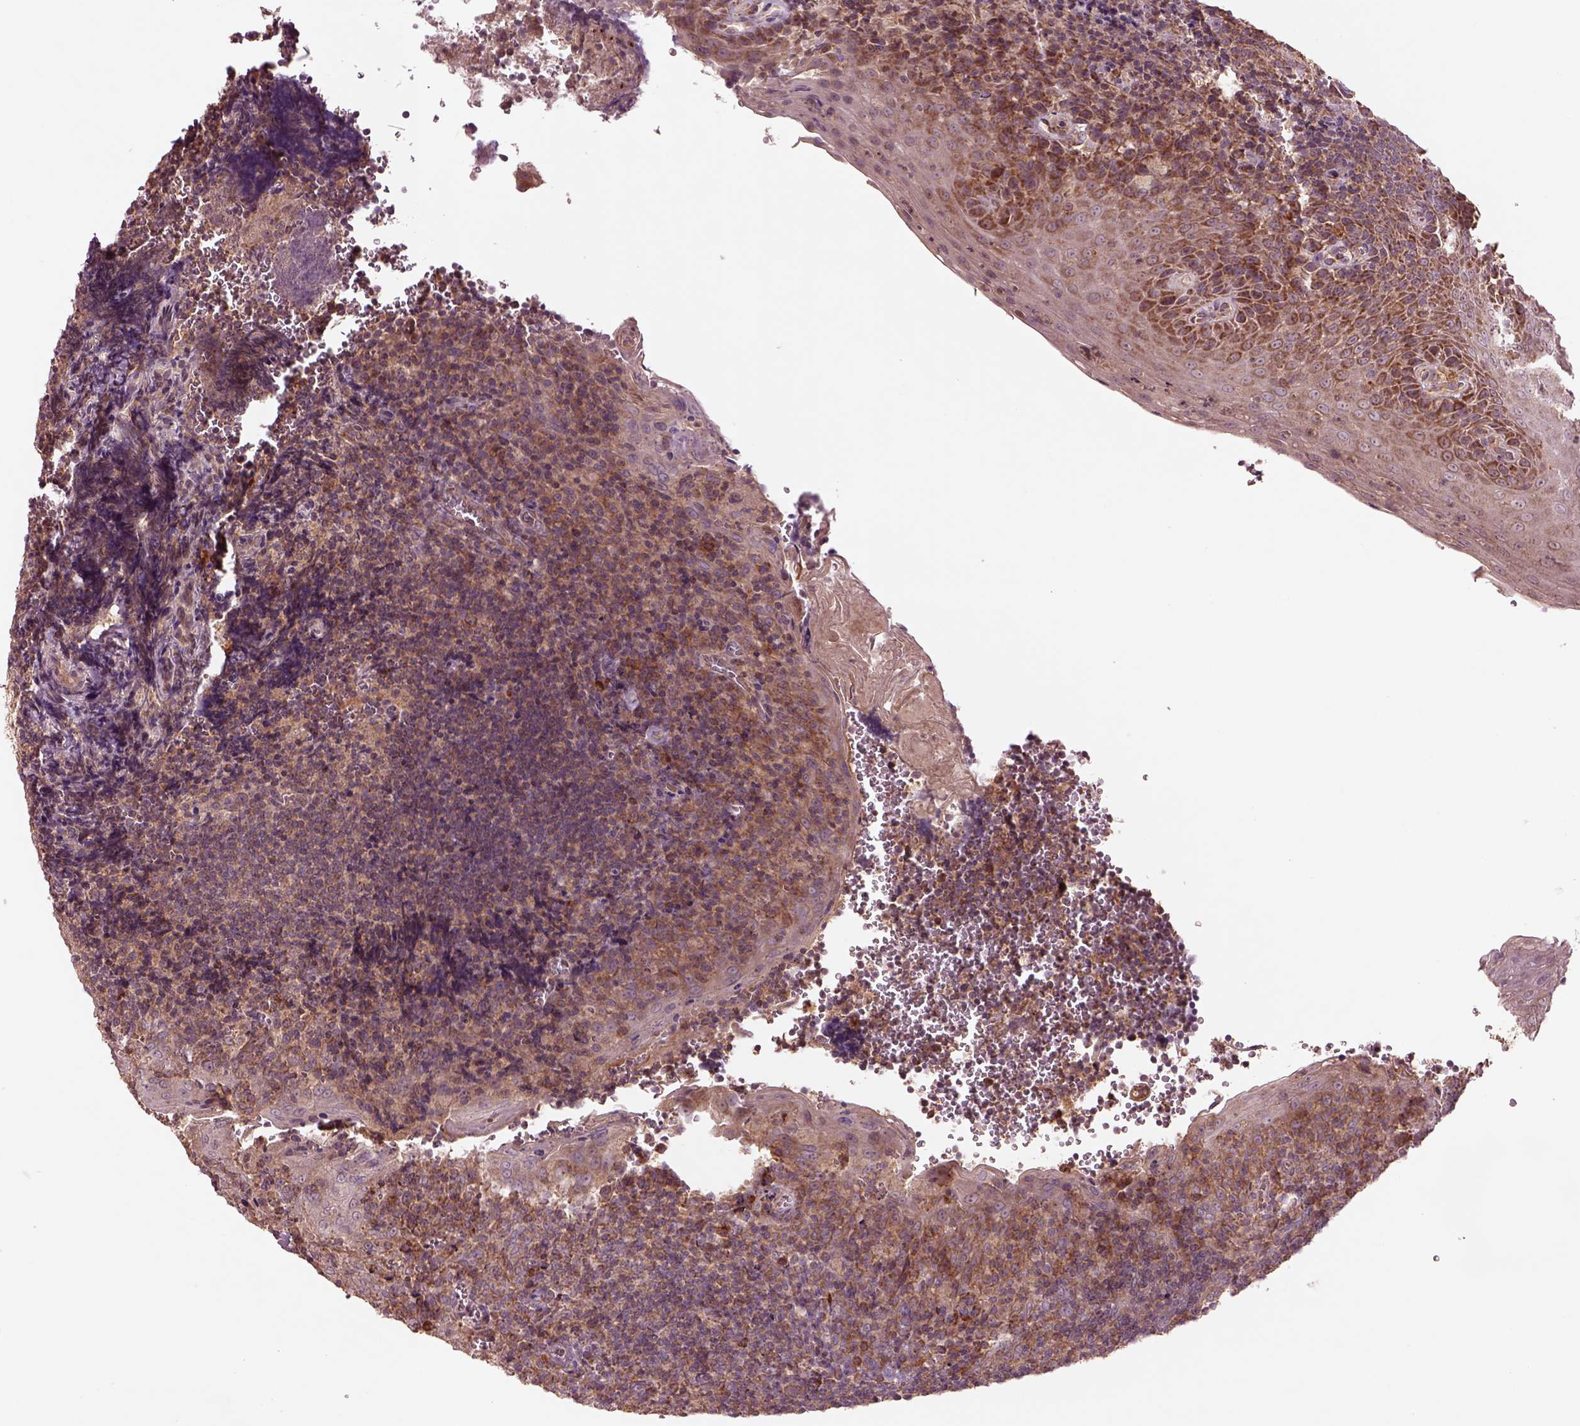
{"staining": {"intensity": "moderate", "quantity": ">75%", "location": "cytoplasmic/membranous"}, "tissue": "tonsil", "cell_type": "Germinal center cells", "image_type": "normal", "snomed": [{"axis": "morphology", "description": "Normal tissue, NOS"}, {"axis": "morphology", "description": "Inflammation, NOS"}, {"axis": "topography", "description": "Tonsil"}], "caption": "There is medium levels of moderate cytoplasmic/membranous expression in germinal center cells of normal tonsil, as demonstrated by immunohistochemical staining (brown color).", "gene": "SLC25A31", "patient": {"sex": "female", "age": 31}}